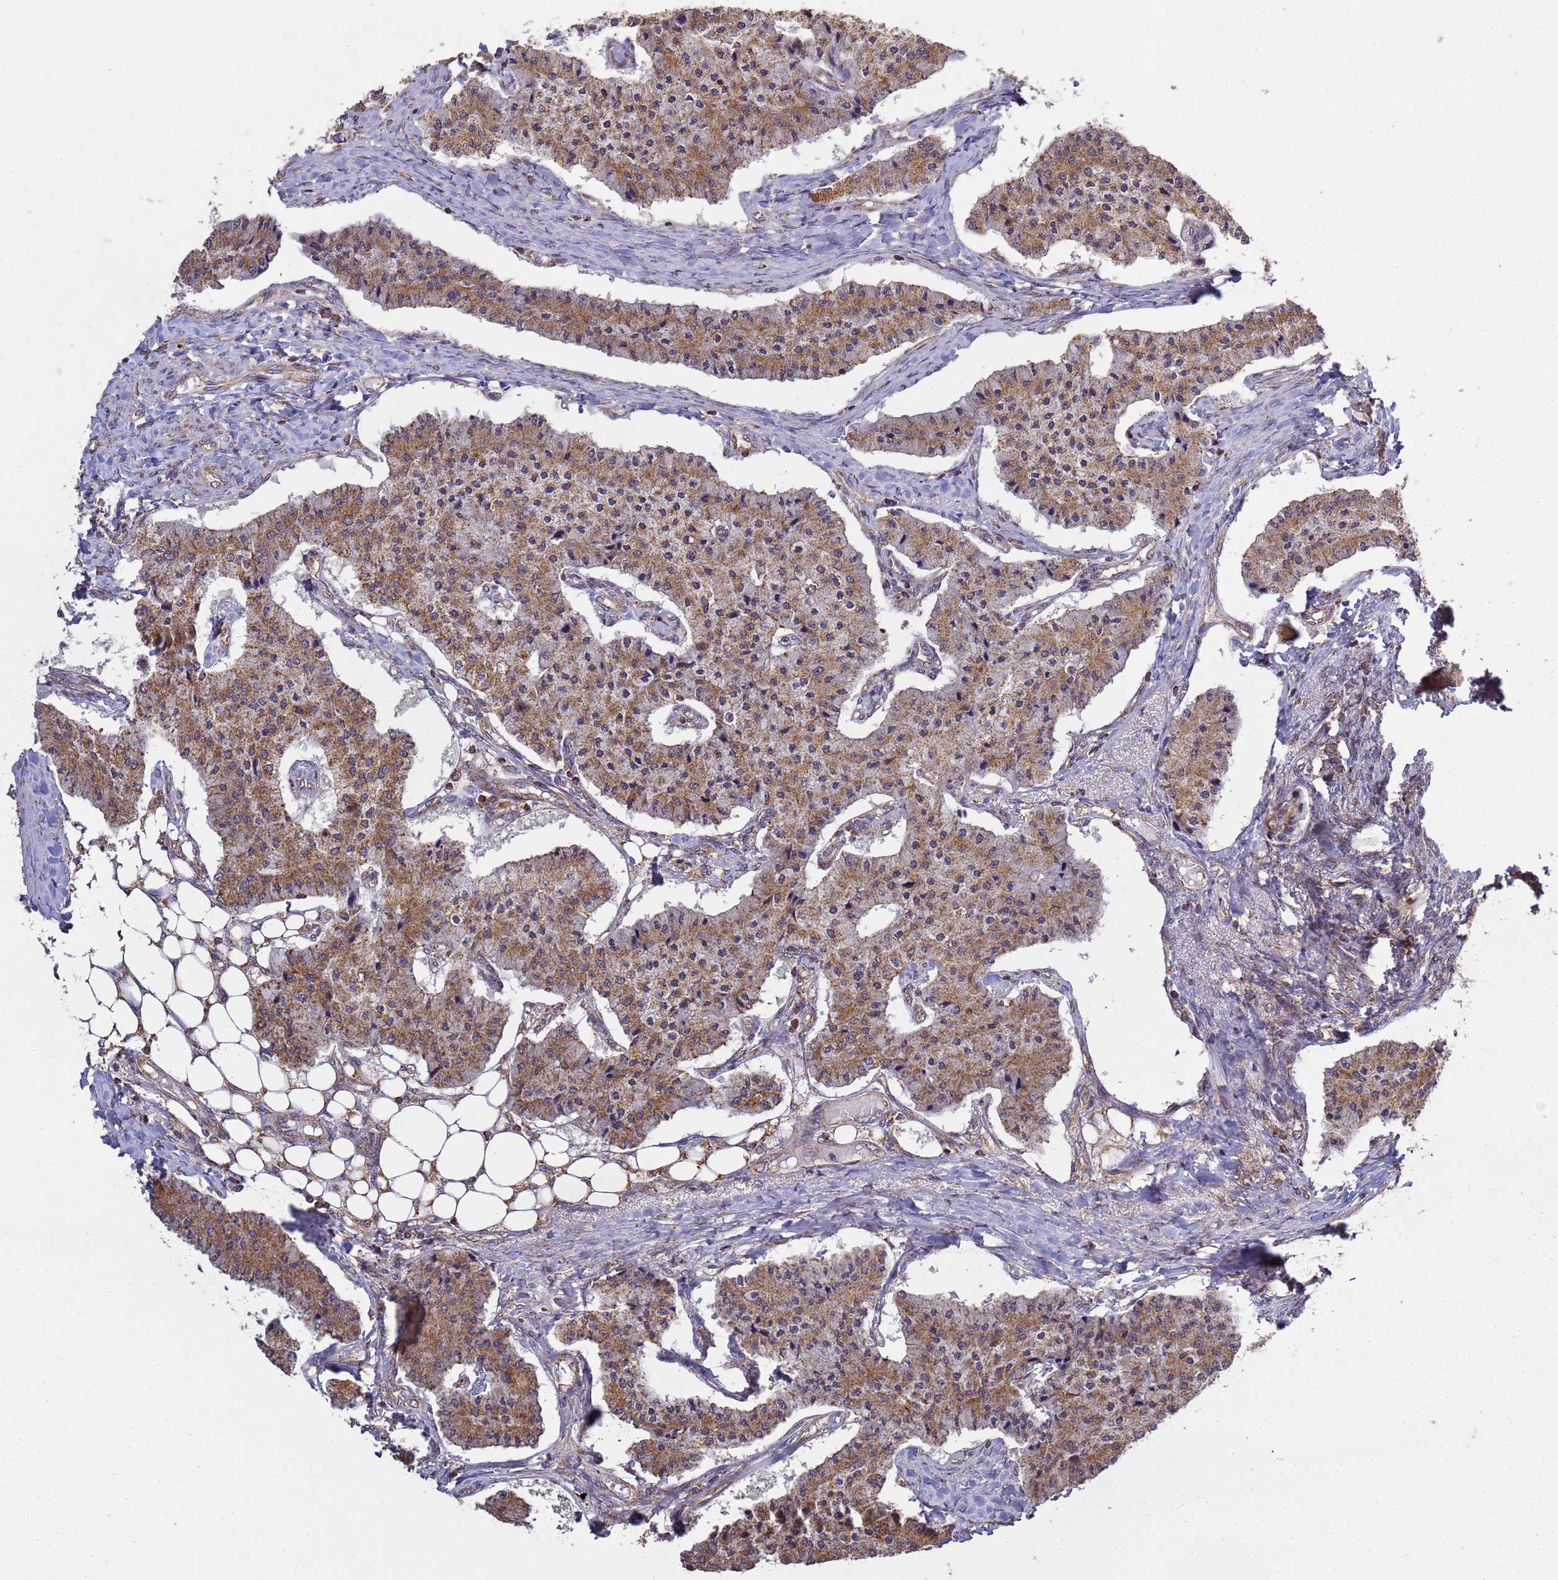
{"staining": {"intensity": "moderate", "quantity": ">75%", "location": "cytoplasmic/membranous"}, "tissue": "carcinoid", "cell_type": "Tumor cells", "image_type": "cancer", "snomed": [{"axis": "morphology", "description": "Carcinoid, malignant, NOS"}, {"axis": "topography", "description": "Colon"}], "caption": "There is medium levels of moderate cytoplasmic/membranous expression in tumor cells of carcinoid (malignant), as demonstrated by immunohistochemical staining (brown color).", "gene": "P2RX7", "patient": {"sex": "female", "age": 52}}